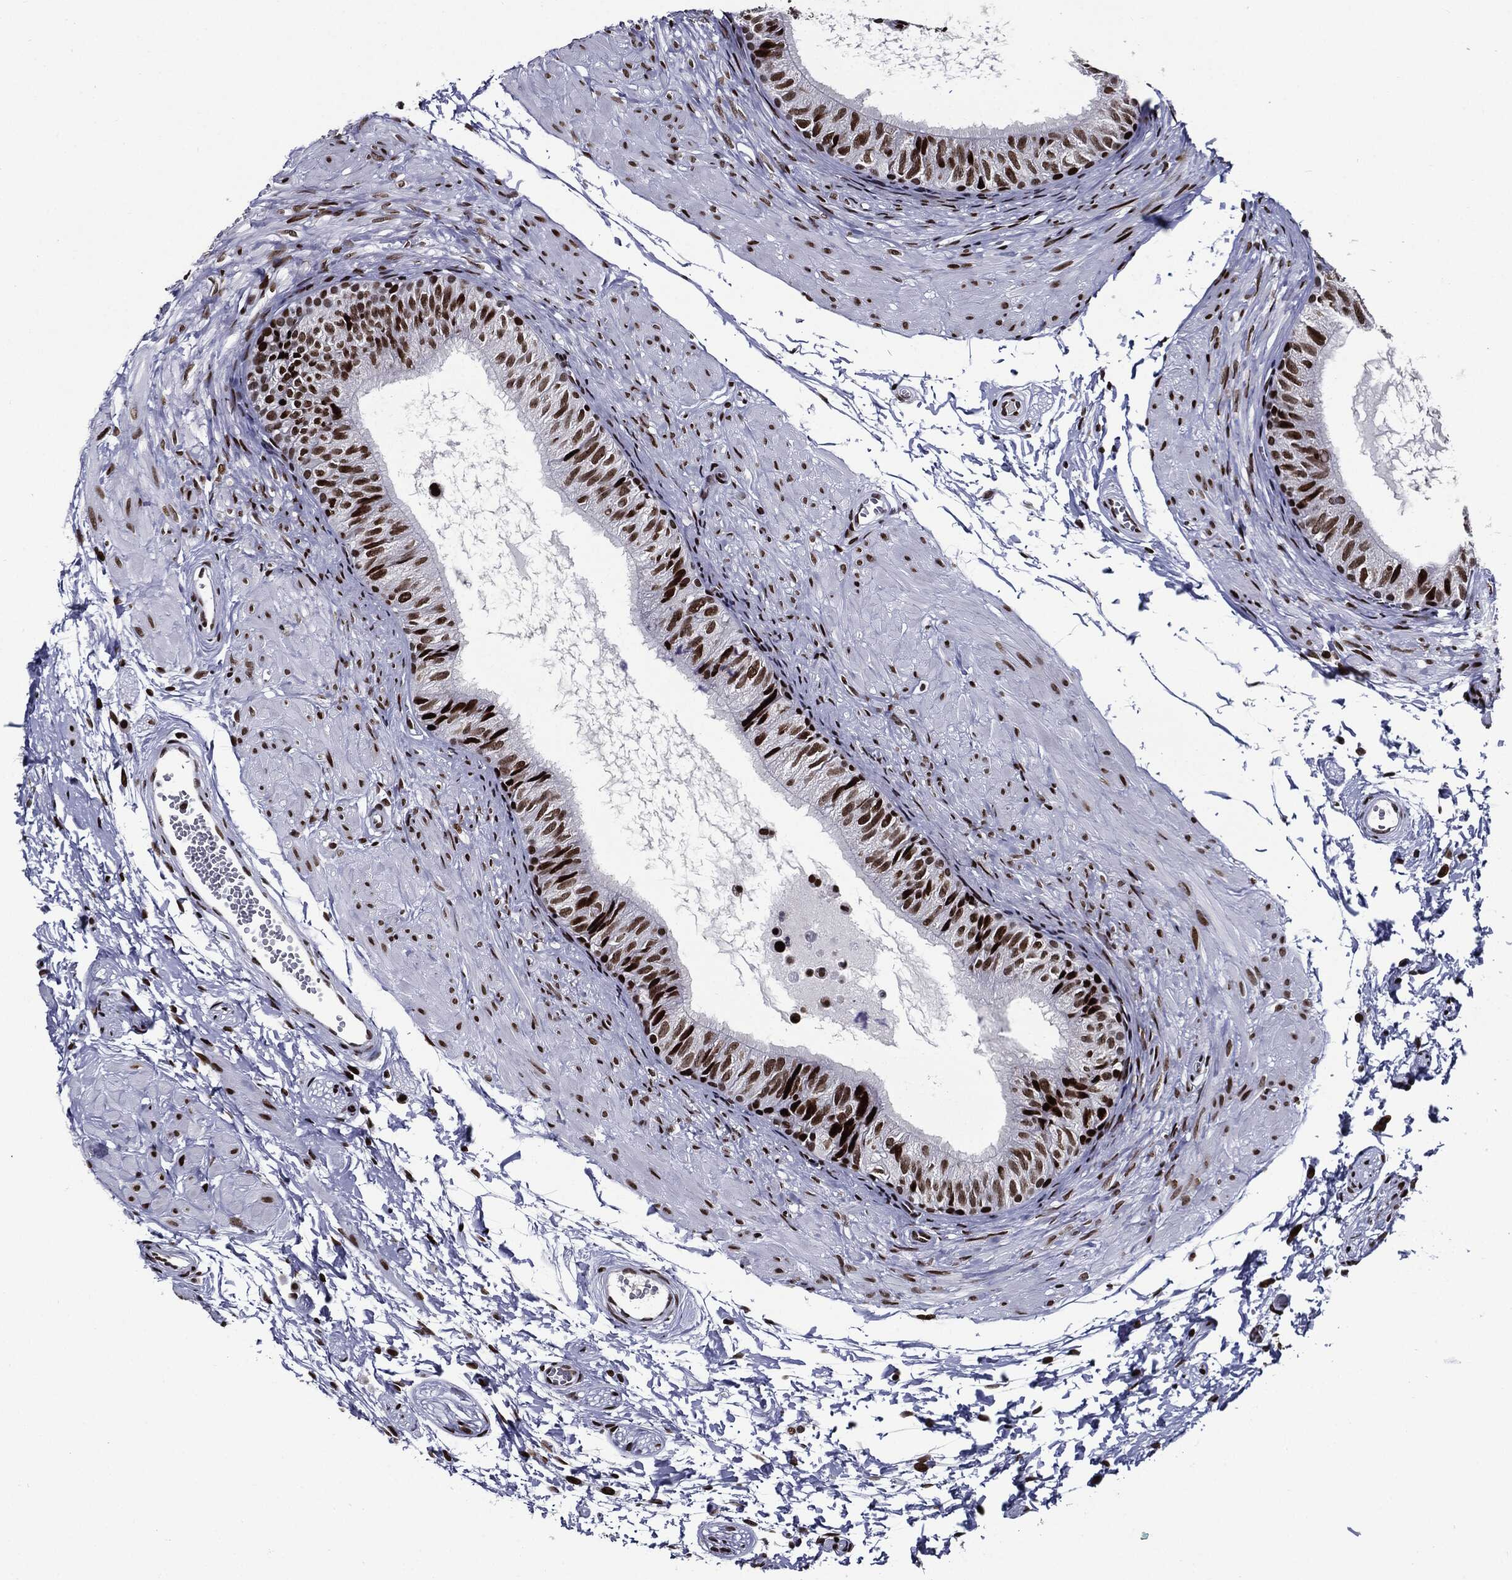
{"staining": {"intensity": "strong", "quantity": "25%-75%", "location": "nuclear"}, "tissue": "epididymis", "cell_type": "Glandular cells", "image_type": "normal", "snomed": [{"axis": "morphology", "description": "Normal tissue, NOS"}, {"axis": "topography", "description": "Epididymis"}], "caption": "Epididymis stained with IHC reveals strong nuclear expression in about 25%-75% of glandular cells.", "gene": "ZFP91", "patient": {"sex": "male", "age": 22}}